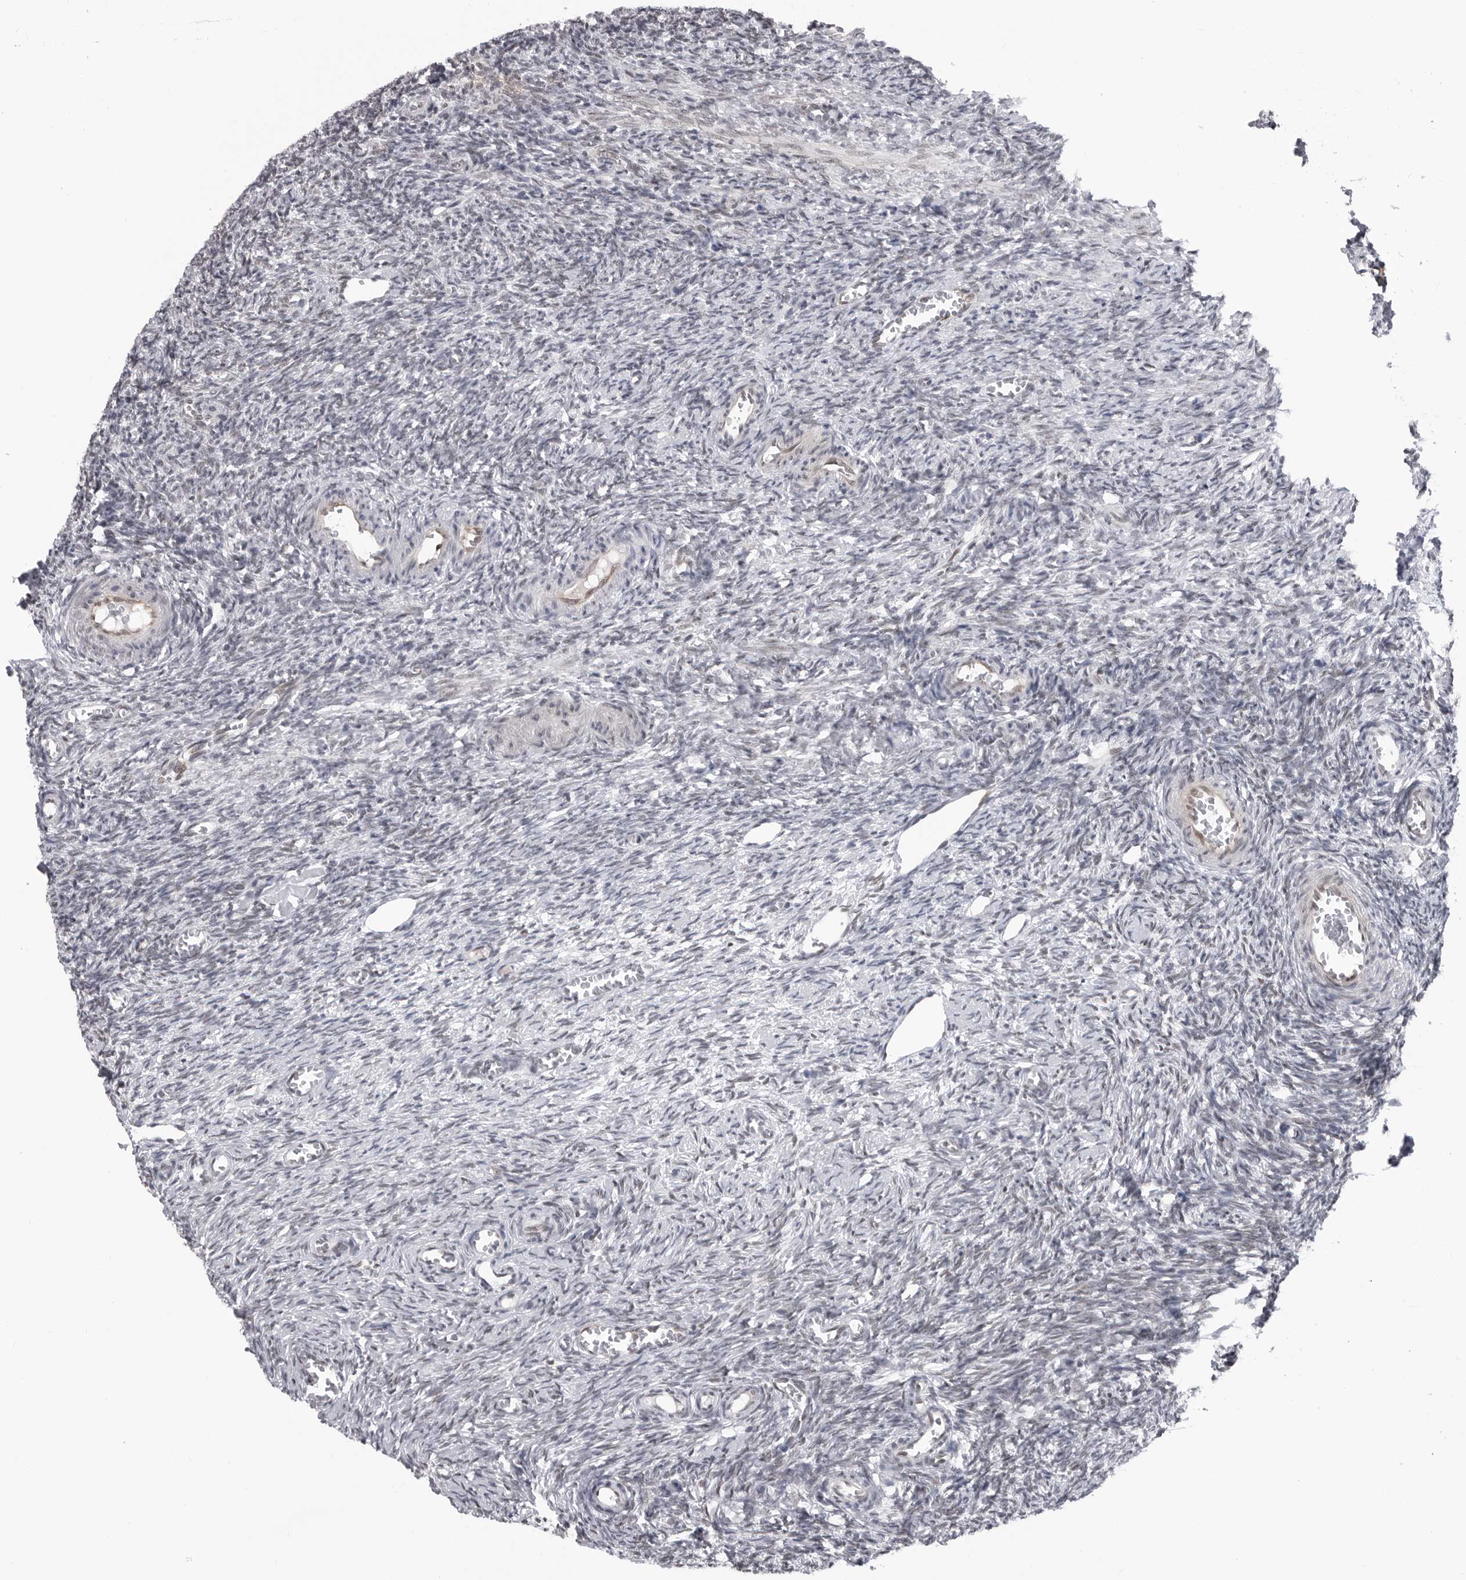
{"staining": {"intensity": "weak", "quantity": "<25%", "location": "nuclear"}, "tissue": "ovary", "cell_type": "Follicle cells", "image_type": "normal", "snomed": [{"axis": "morphology", "description": "Normal tissue, NOS"}, {"axis": "topography", "description": "Ovary"}], "caption": "DAB (3,3'-diaminobenzidine) immunohistochemical staining of unremarkable ovary shows no significant positivity in follicle cells.", "gene": "RNF26", "patient": {"sex": "female", "age": 27}}